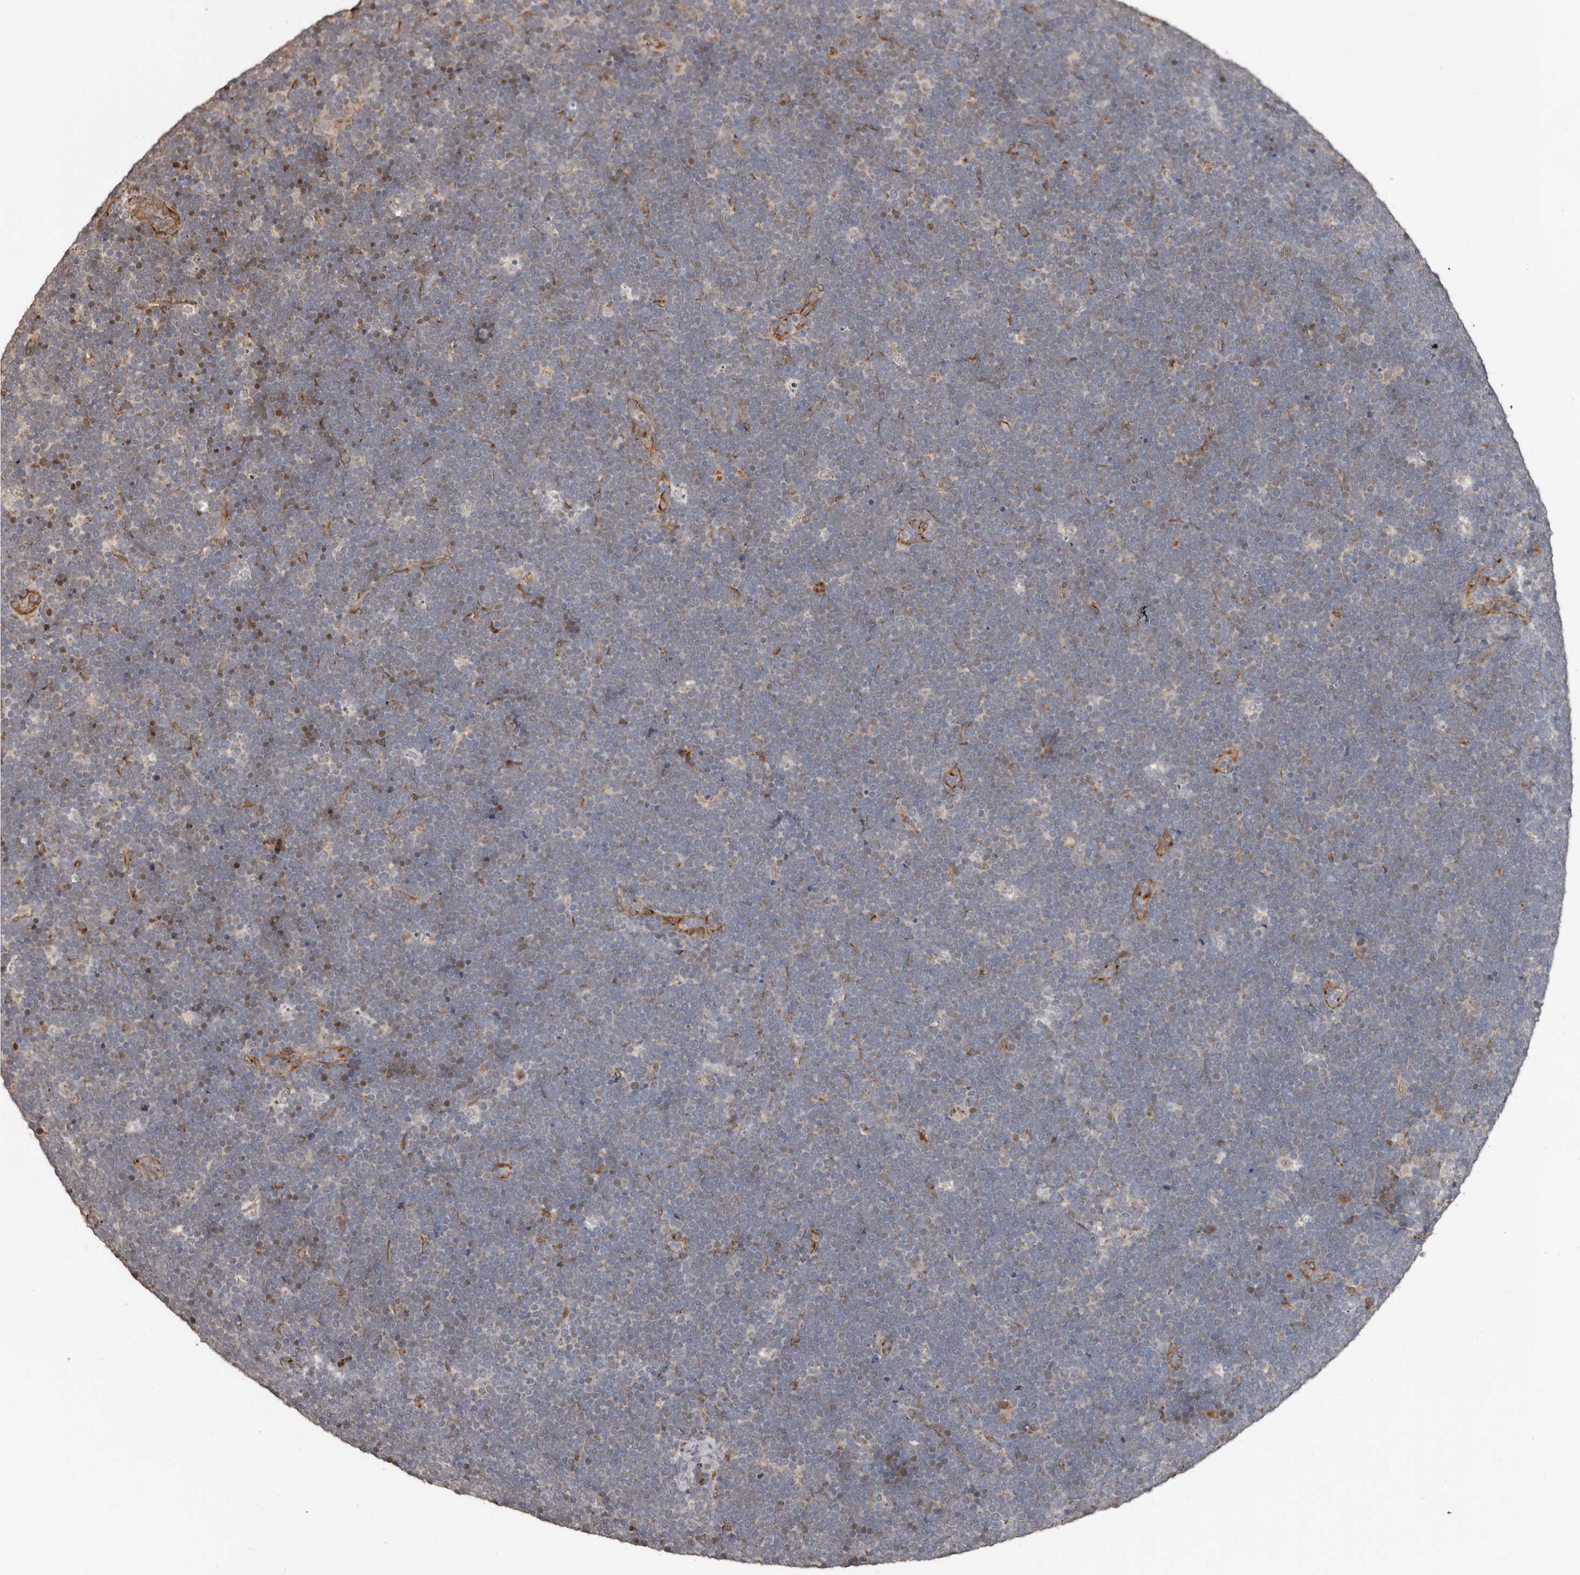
{"staining": {"intensity": "negative", "quantity": "none", "location": "none"}, "tissue": "lymphoma", "cell_type": "Tumor cells", "image_type": "cancer", "snomed": [{"axis": "morphology", "description": "Malignant lymphoma, non-Hodgkin's type, High grade"}, {"axis": "topography", "description": "Lymph node"}], "caption": "Human high-grade malignant lymphoma, non-Hodgkin's type stained for a protein using immunohistochemistry (IHC) shows no expression in tumor cells.", "gene": "ENTREP1", "patient": {"sex": "male", "age": 13}}